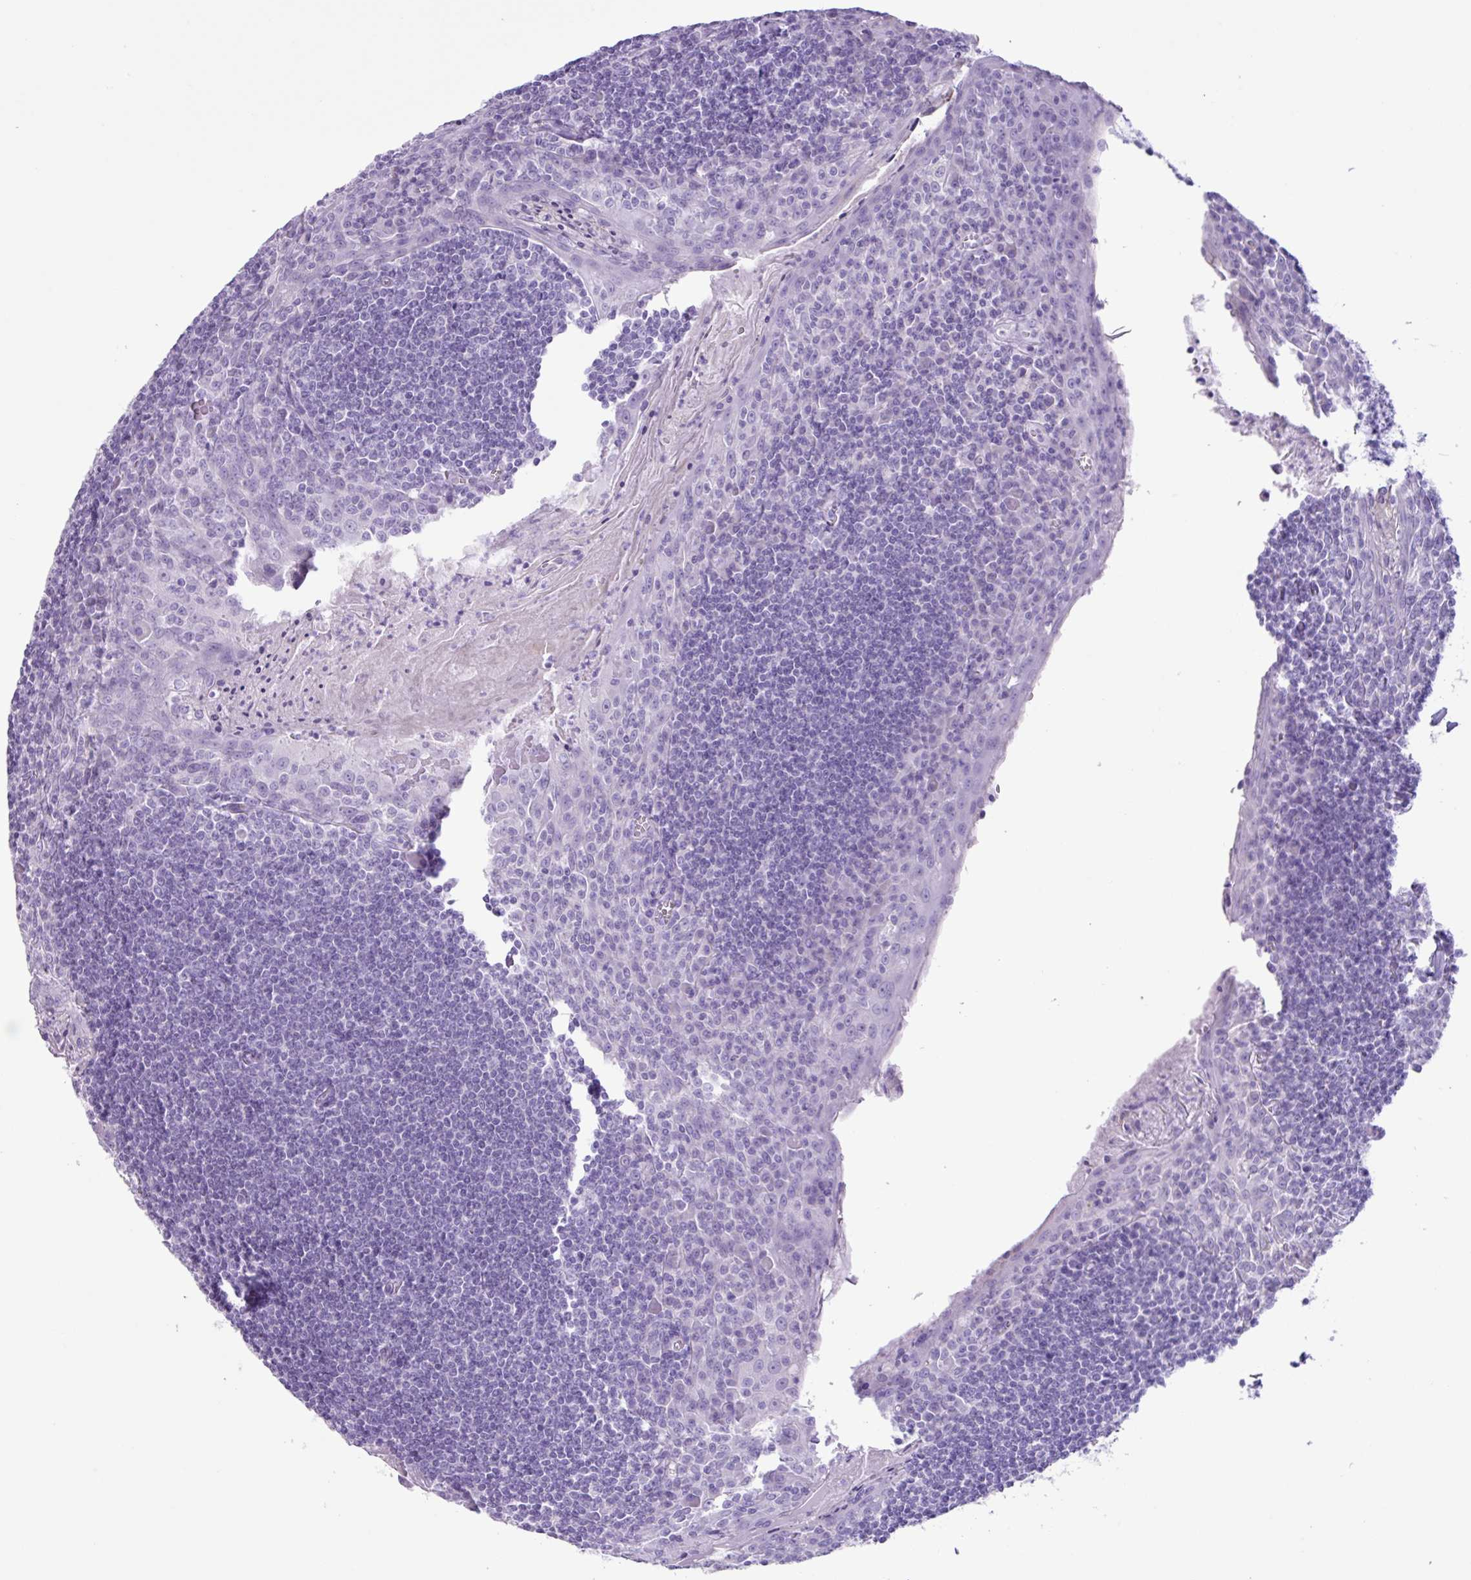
{"staining": {"intensity": "negative", "quantity": "none", "location": "none"}, "tissue": "tonsil", "cell_type": "Germinal center cells", "image_type": "normal", "snomed": [{"axis": "morphology", "description": "Normal tissue, NOS"}, {"axis": "topography", "description": "Tonsil"}], "caption": "High magnification brightfield microscopy of benign tonsil stained with DAB (3,3'-diaminobenzidine) (brown) and counterstained with hematoxylin (blue): germinal center cells show no significant expression.", "gene": "AGO3", "patient": {"sex": "male", "age": 27}}